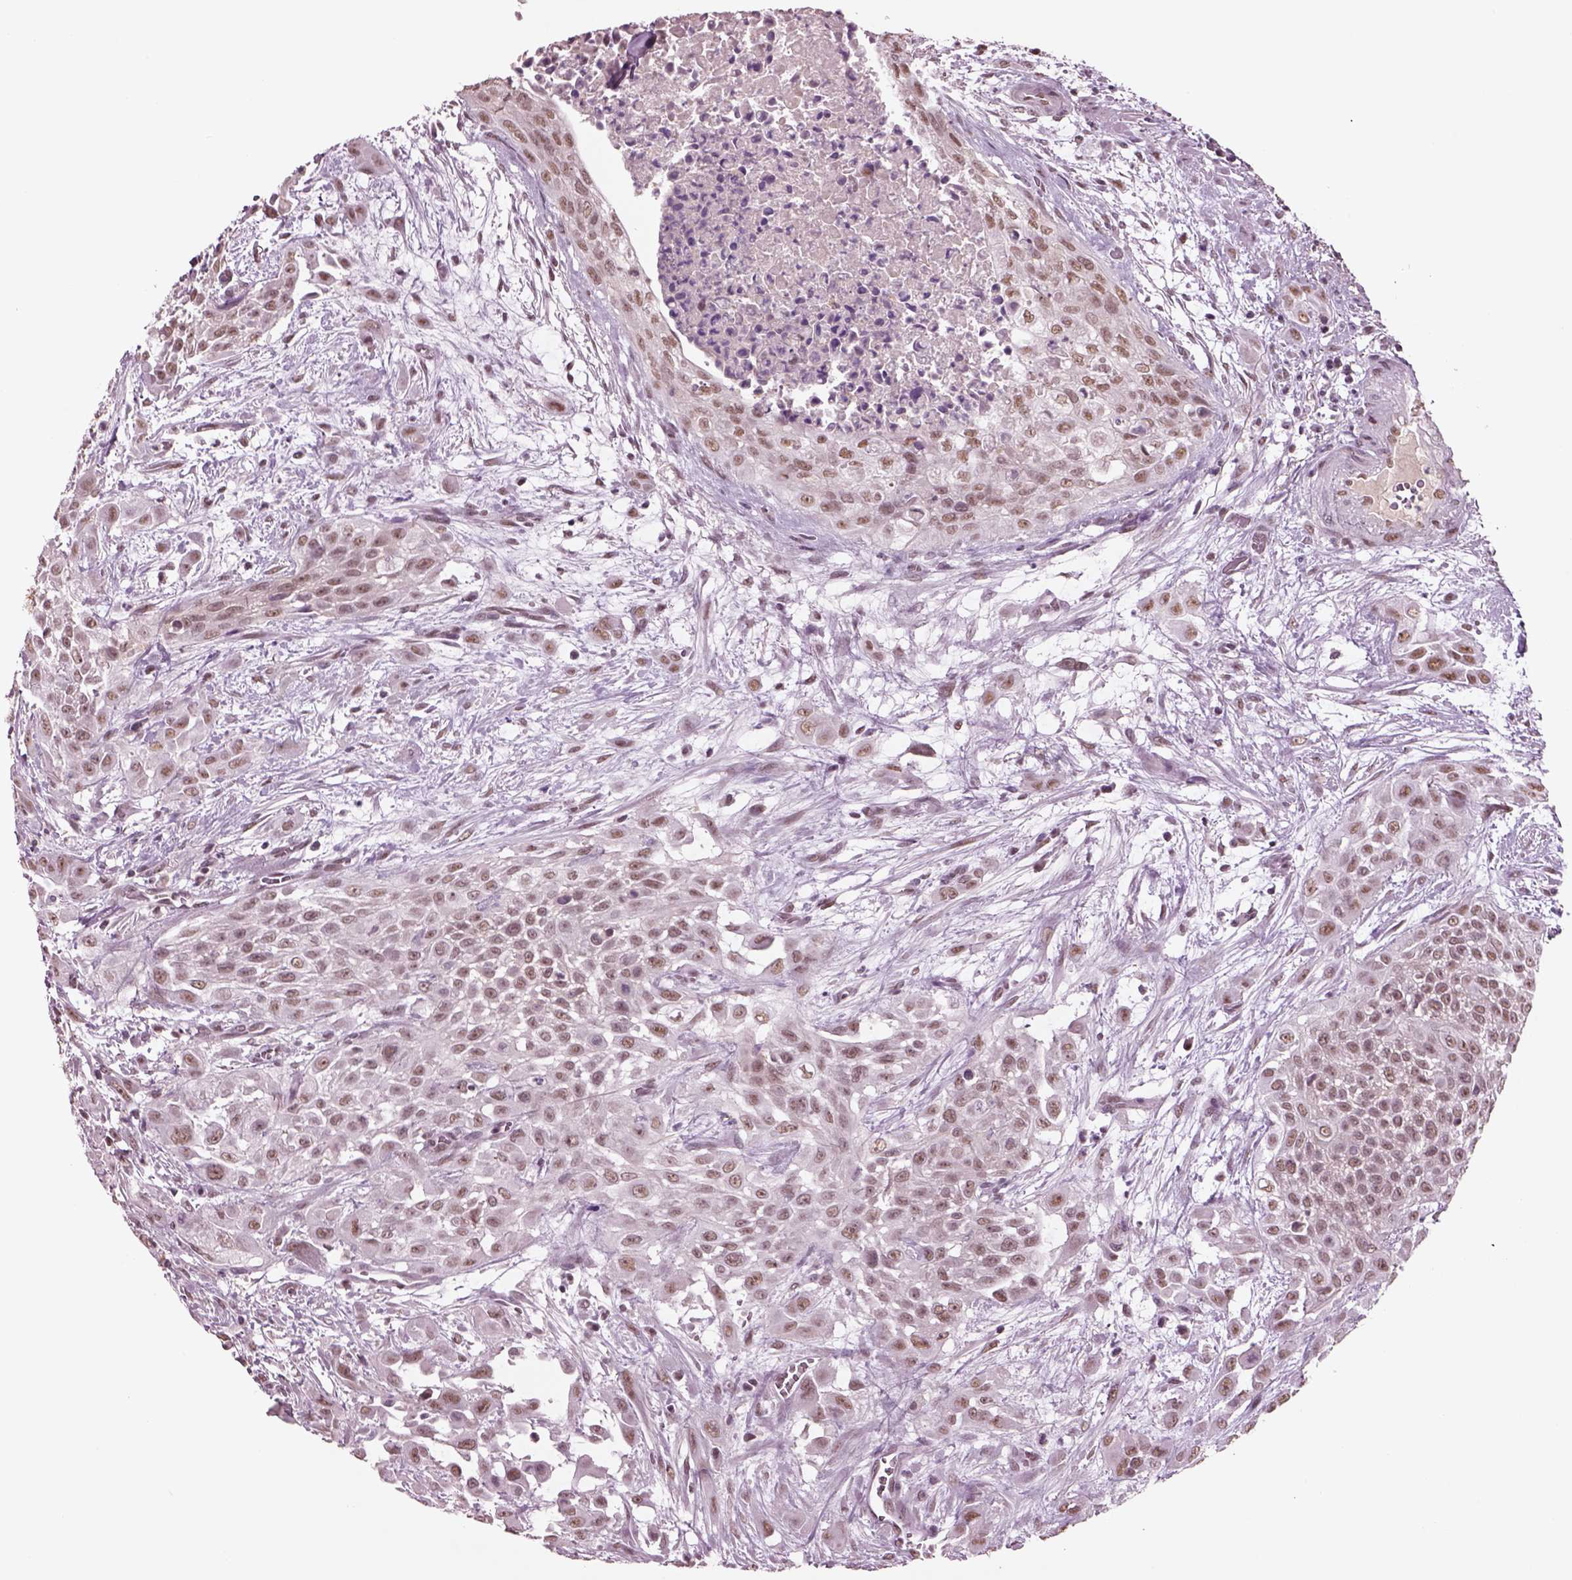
{"staining": {"intensity": "moderate", "quantity": "25%-75%", "location": "nuclear"}, "tissue": "urothelial cancer", "cell_type": "Tumor cells", "image_type": "cancer", "snomed": [{"axis": "morphology", "description": "Urothelial carcinoma, High grade"}, {"axis": "topography", "description": "Urinary bladder"}], "caption": "High-magnification brightfield microscopy of high-grade urothelial carcinoma stained with DAB (brown) and counterstained with hematoxylin (blue). tumor cells exhibit moderate nuclear positivity is present in about25%-75% of cells.", "gene": "SEPHS1", "patient": {"sex": "male", "age": 57}}